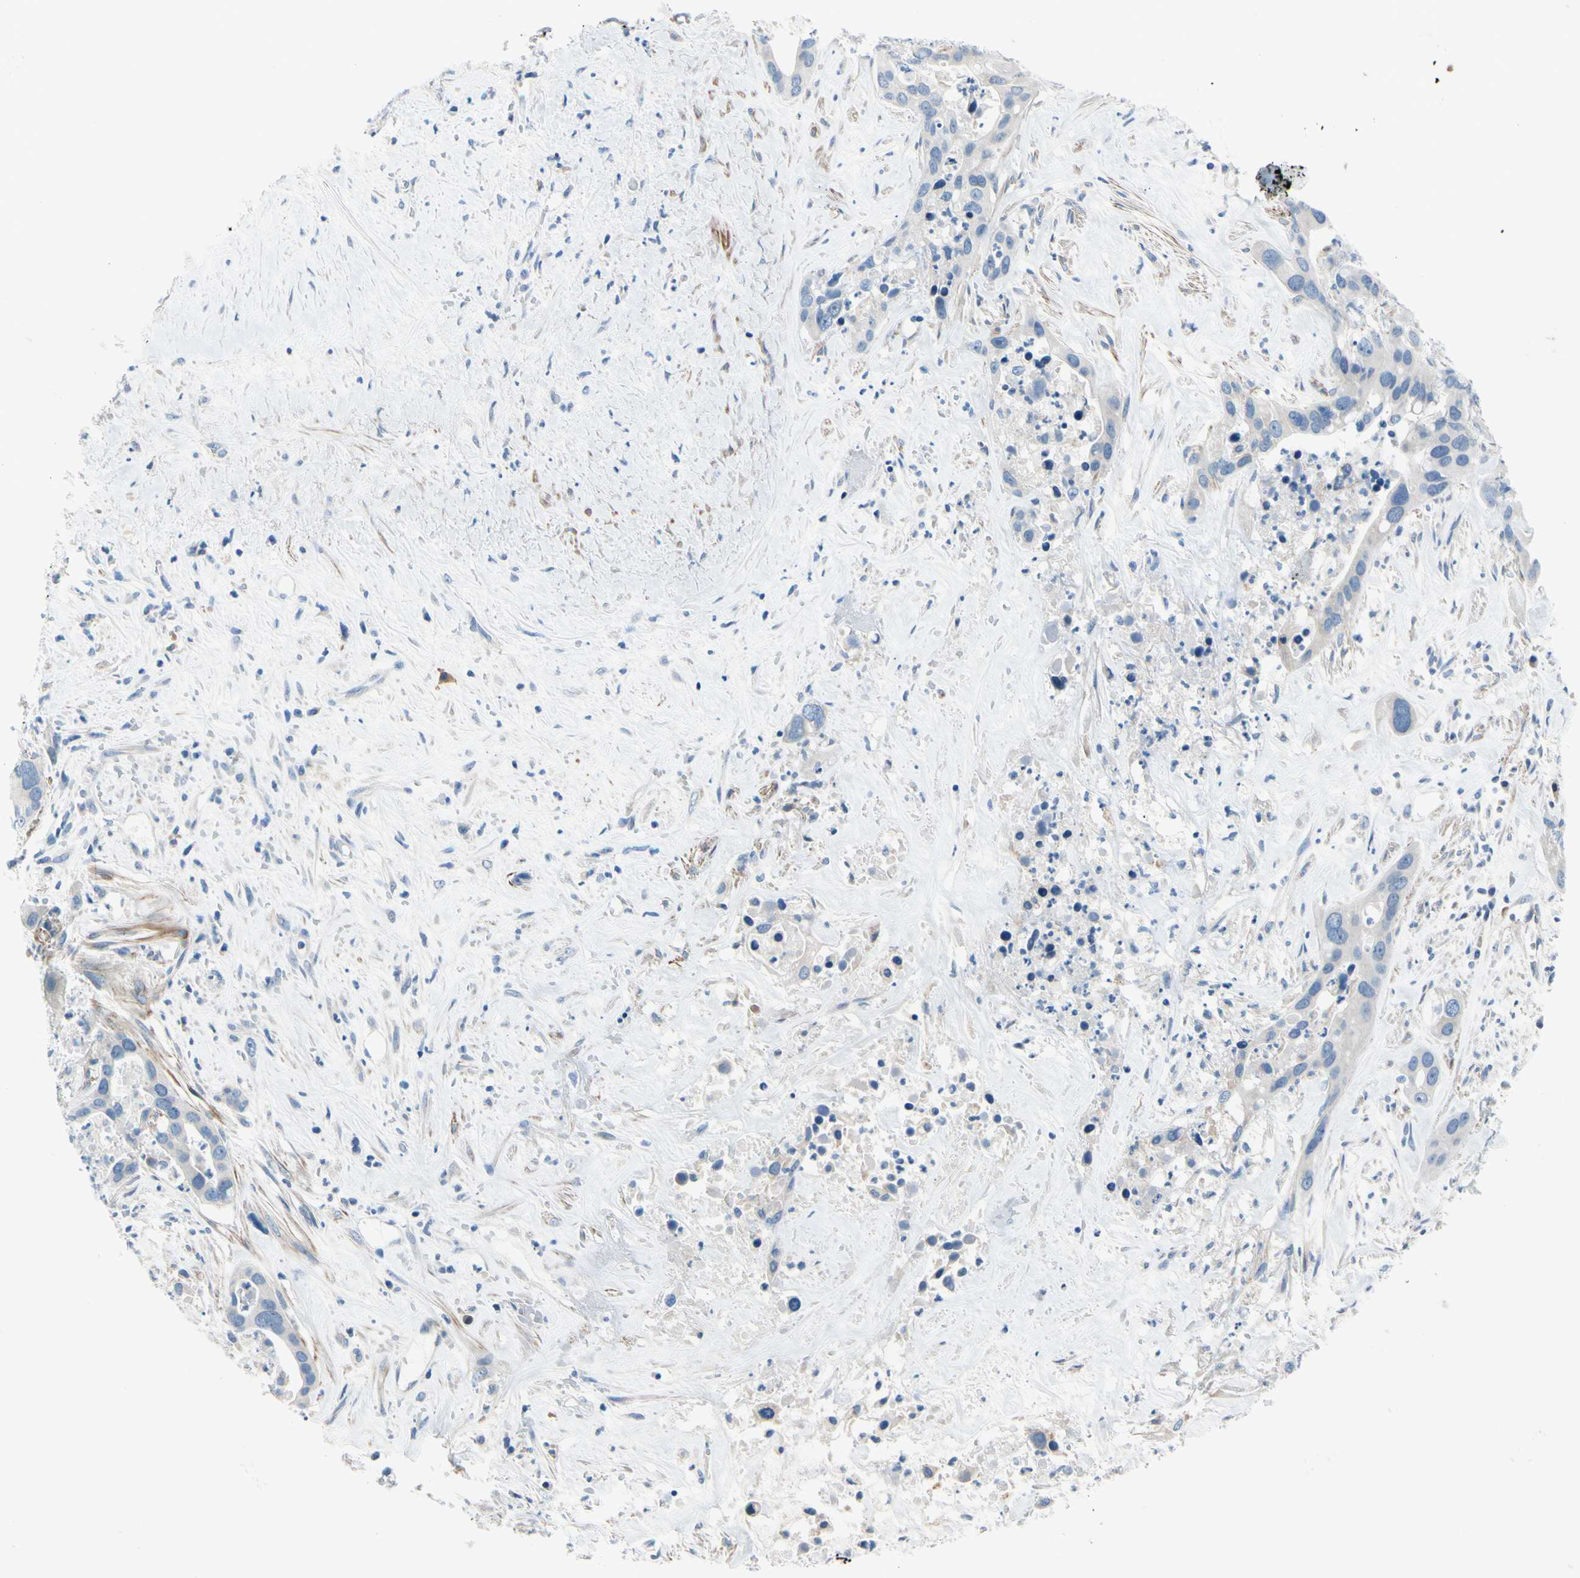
{"staining": {"intensity": "negative", "quantity": "none", "location": "none"}, "tissue": "liver cancer", "cell_type": "Tumor cells", "image_type": "cancer", "snomed": [{"axis": "morphology", "description": "Cholangiocarcinoma"}, {"axis": "topography", "description": "Liver"}], "caption": "Tumor cells show no significant protein staining in liver cancer.", "gene": "FCER2", "patient": {"sex": "female", "age": 65}}